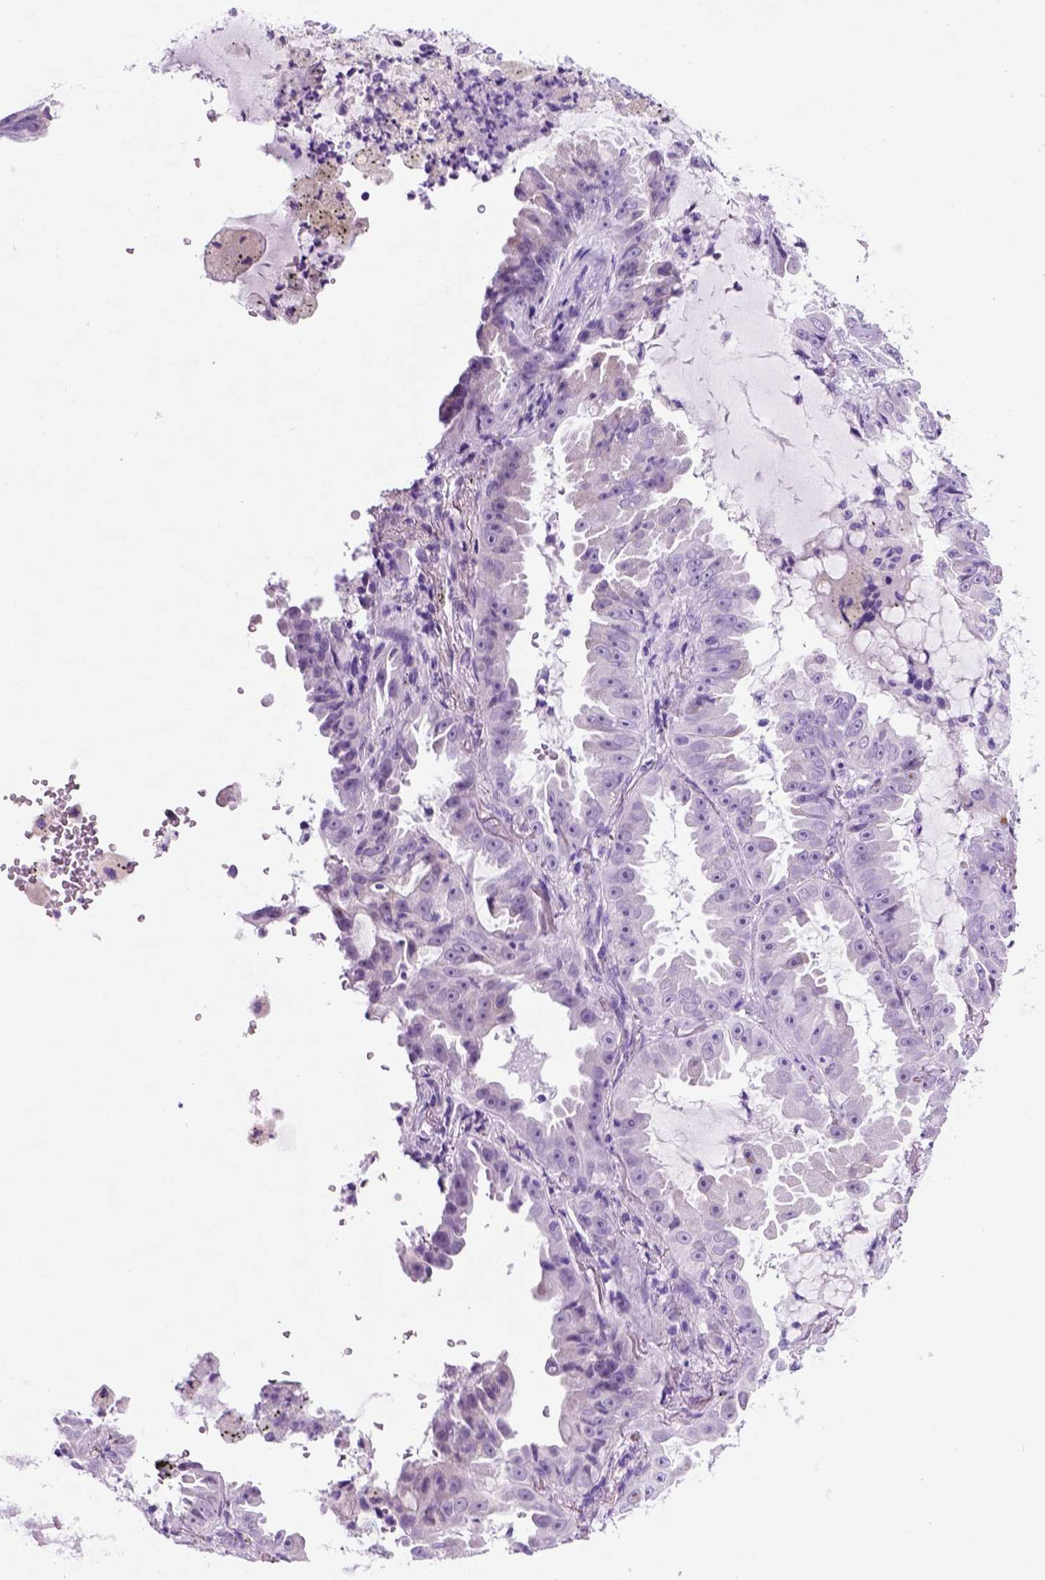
{"staining": {"intensity": "negative", "quantity": "none", "location": "none"}, "tissue": "lung cancer", "cell_type": "Tumor cells", "image_type": "cancer", "snomed": [{"axis": "morphology", "description": "Adenocarcinoma, NOS"}, {"axis": "topography", "description": "Lung"}], "caption": "Lung adenocarcinoma was stained to show a protein in brown. There is no significant positivity in tumor cells.", "gene": "HHIPL2", "patient": {"sex": "female", "age": 52}}